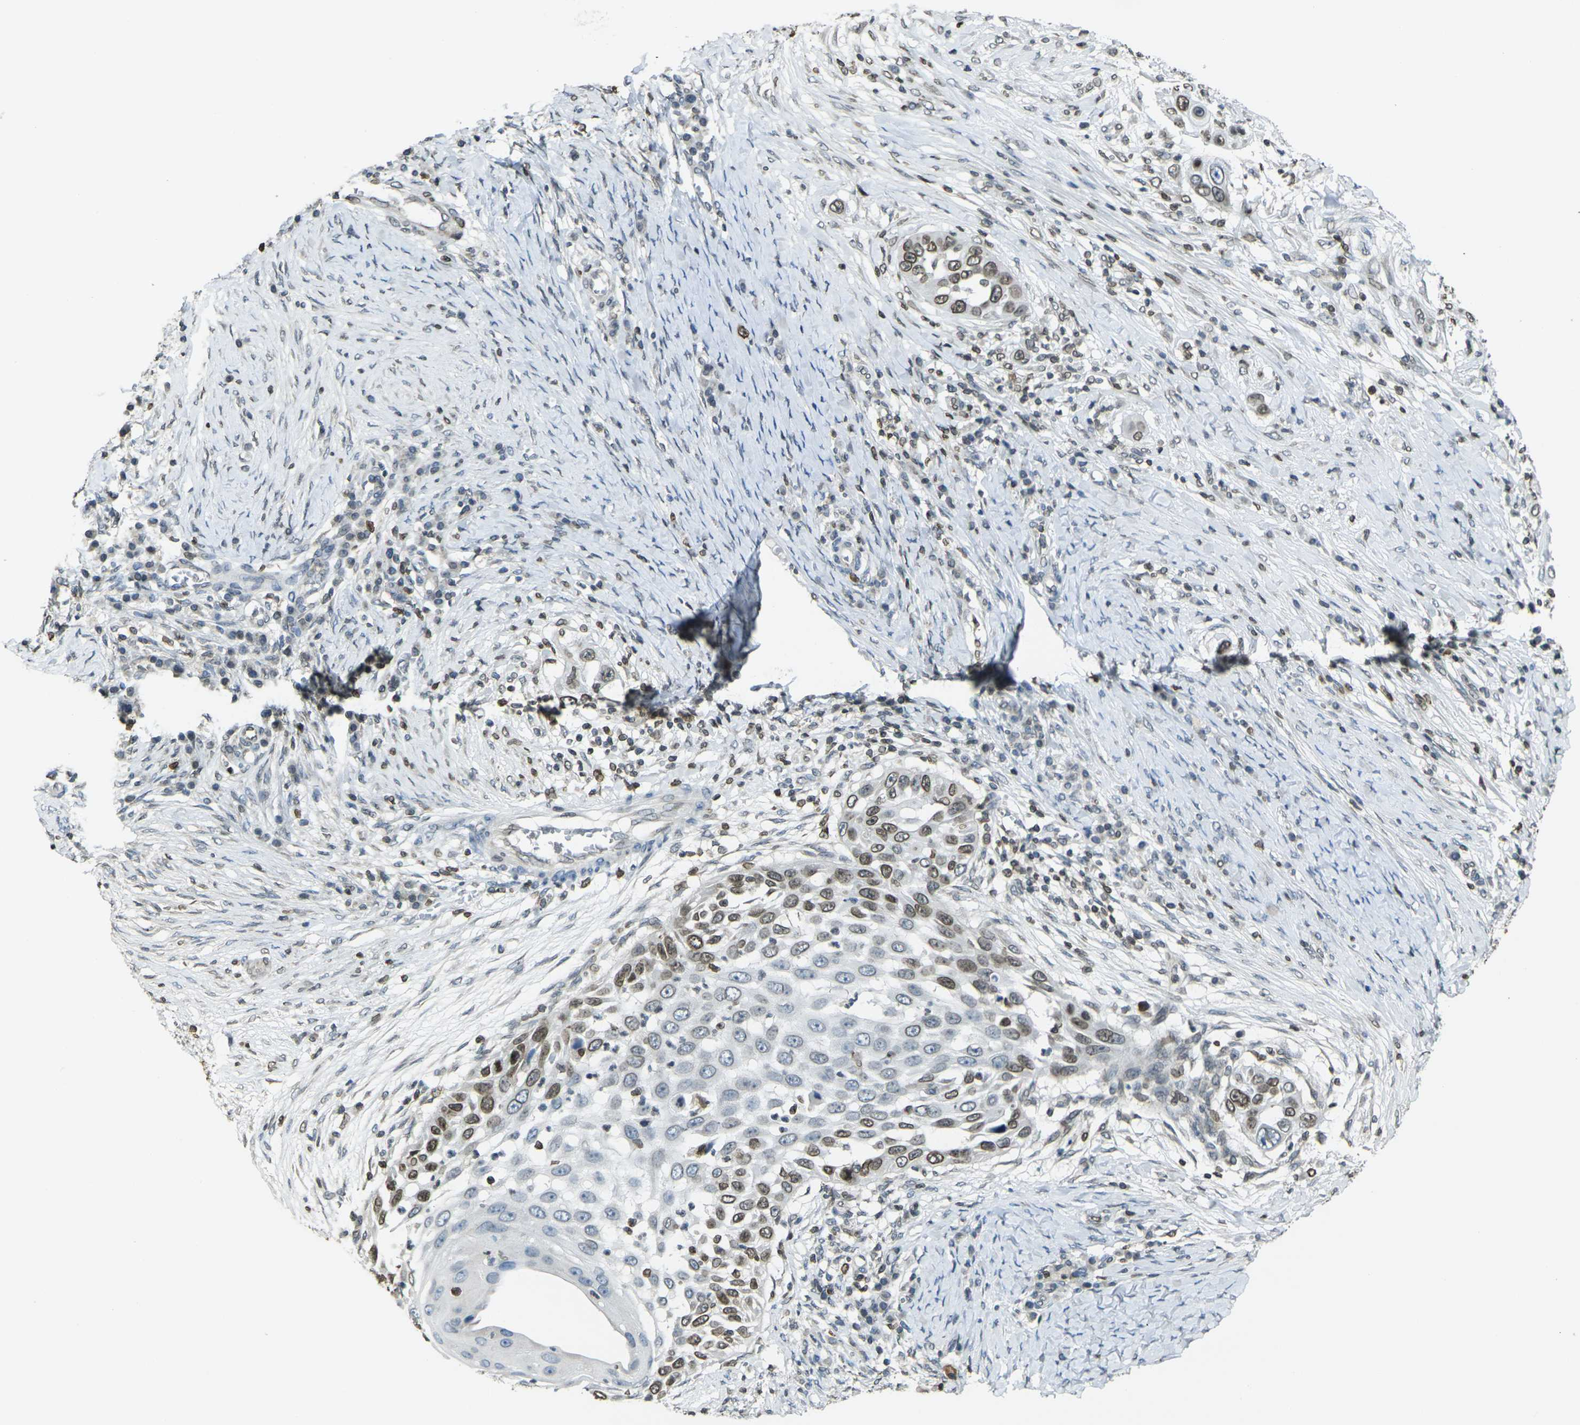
{"staining": {"intensity": "strong", "quantity": "25%-75%", "location": "cytoplasmic/membranous,nuclear"}, "tissue": "skin cancer", "cell_type": "Tumor cells", "image_type": "cancer", "snomed": [{"axis": "morphology", "description": "Squamous cell carcinoma, NOS"}, {"axis": "topography", "description": "Skin"}], "caption": "A high amount of strong cytoplasmic/membranous and nuclear expression is appreciated in approximately 25%-75% of tumor cells in squamous cell carcinoma (skin) tissue.", "gene": "BRDT", "patient": {"sex": "female", "age": 44}}